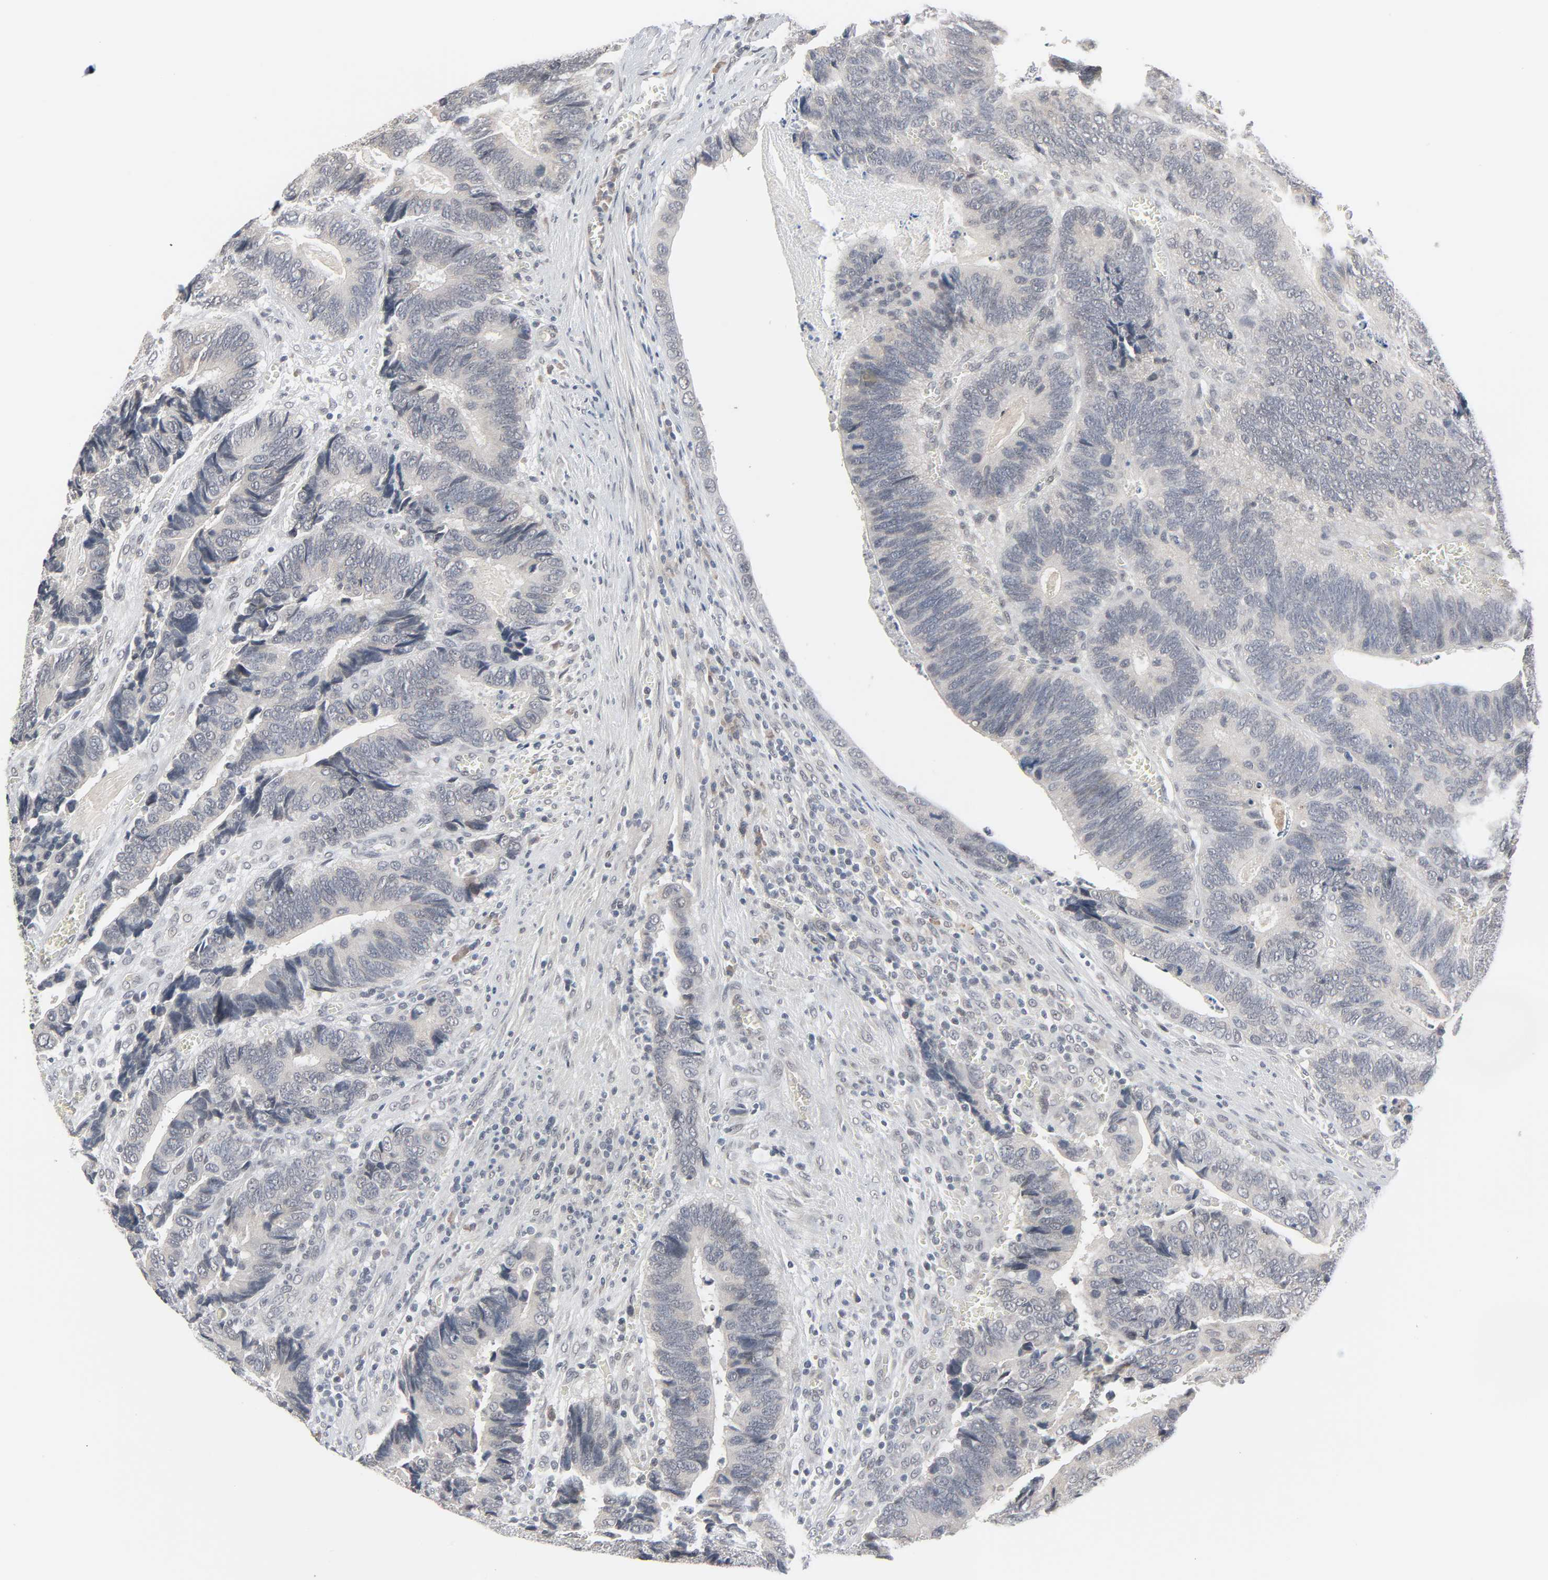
{"staining": {"intensity": "negative", "quantity": "none", "location": "none"}, "tissue": "colorectal cancer", "cell_type": "Tumor cells", "image_type": "cancer", "snomed": [{"axis": "morphology", "description": "Adenocarcinoma, NOS"}, {"axis": "topography", "description": "Colon"}], "caption": "A high-resolution photomicrograph shows IHC staining of colorectal cancer (adenocarcinoma), which demonstrates no significant staining in tumor cells.", "gene": "MT3", "patient": {"sex": "male", "age": 72}}